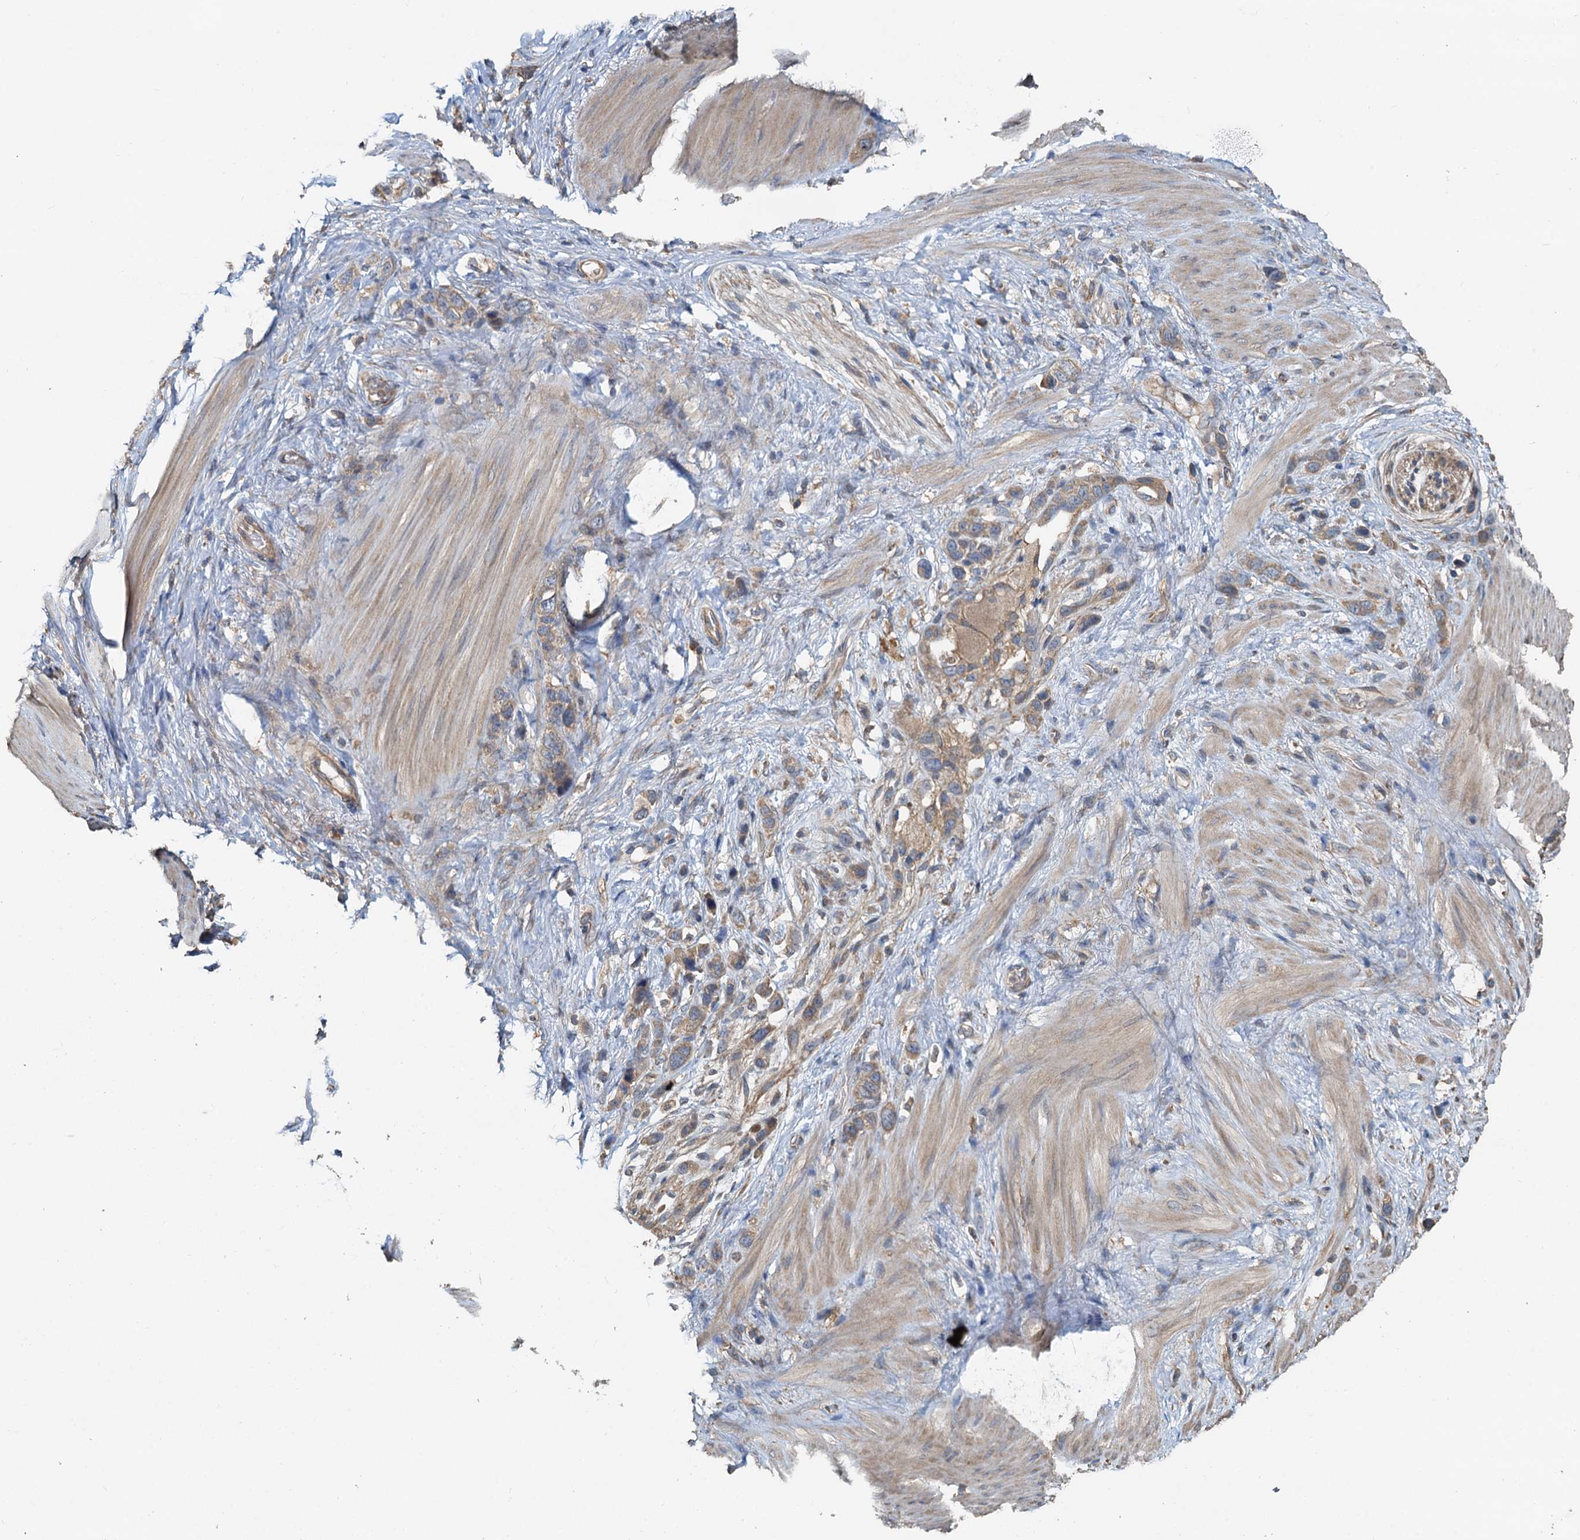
{"staining": {"intensity": "moderate", "quantity": ">75%", "location": "cytoplasmic/membranous"}, "tissue": "stomach cancer", "cell_type": "Tumor cells", "image_type": "cancer", "snomed": [{"axis": "morphology", "description": "Adenocarcinoma, NOS"}, {"axis": "morphology", "description": "Adenocarcinoma, High grade"}, {"axis": "topography", "description": "Stomach, upper"}, {"axis": "topography", "description": "Stomach, lower"}], "caption": "This is a histology image of immunohistochemistry (IHC) staining of high-grade adenocarcinoma (stomach), which shows moderate staining in the cytoplasmic/membranous of tumor cells.", "gene": "HYI", "patient": {"sex": "female", "age": 65}}